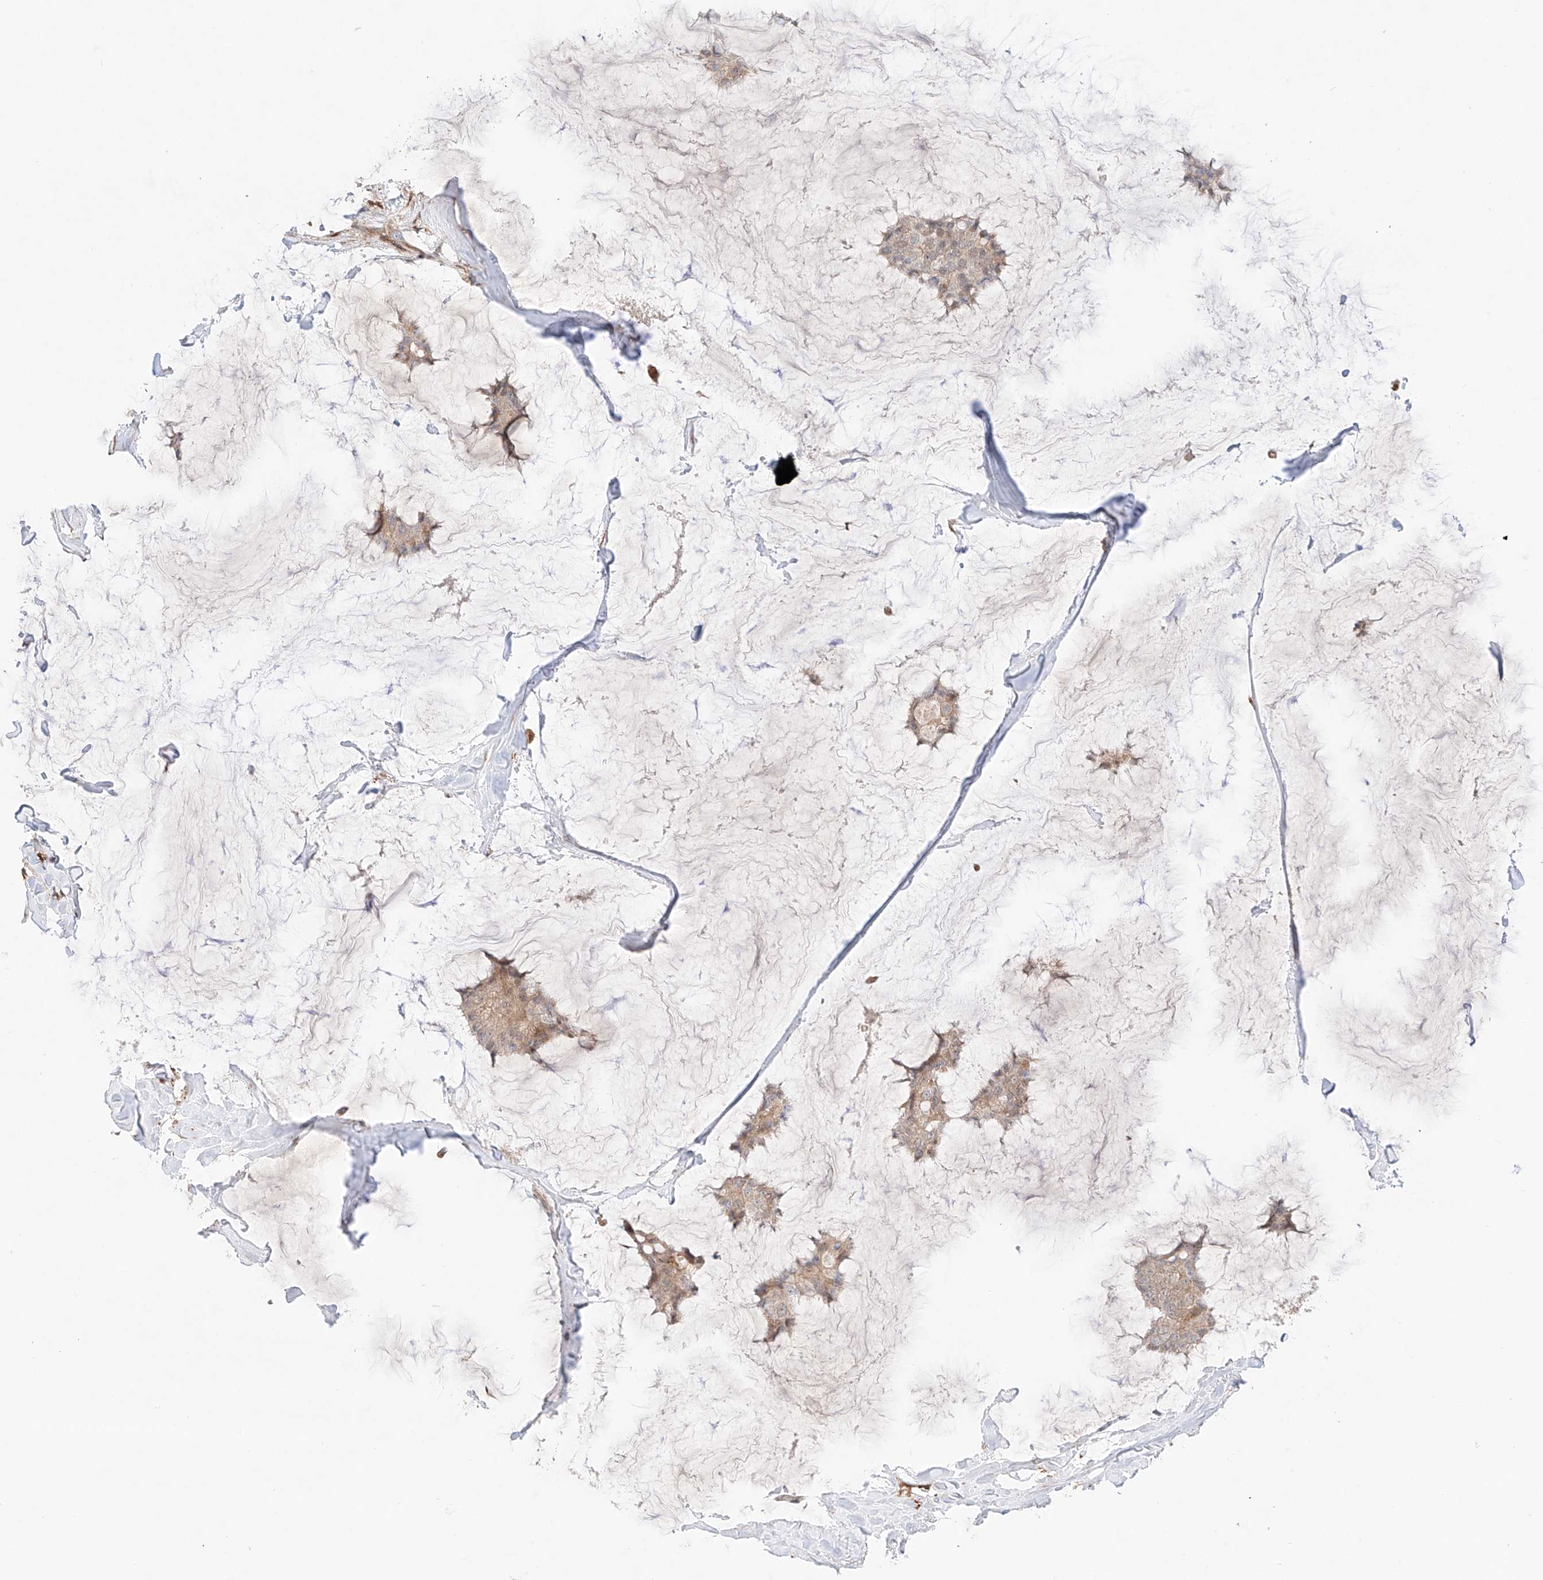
{"staining": {"intensity": "weak", "quantity": ">75%", "location": "cytoplasmic/membranous"}, "tissue": "breast cancer", "cell_type": "Tumor cells", "image_type": "cancer", "snomed": [{"axis": "morphology", "description": "Duct carcinoma"}, {"axis": "topography", "description": "Breast"}], "caption": "Immunohistochemistry image of human breast cancer (intraductal carcinoma) stained for a protein (brown), which shows low levels of weak cytoplasmic/membranous positivity in about >75% of tumor cells.", "gene": "IGSF22", "patient": {"sex": "female", "age": 93}}